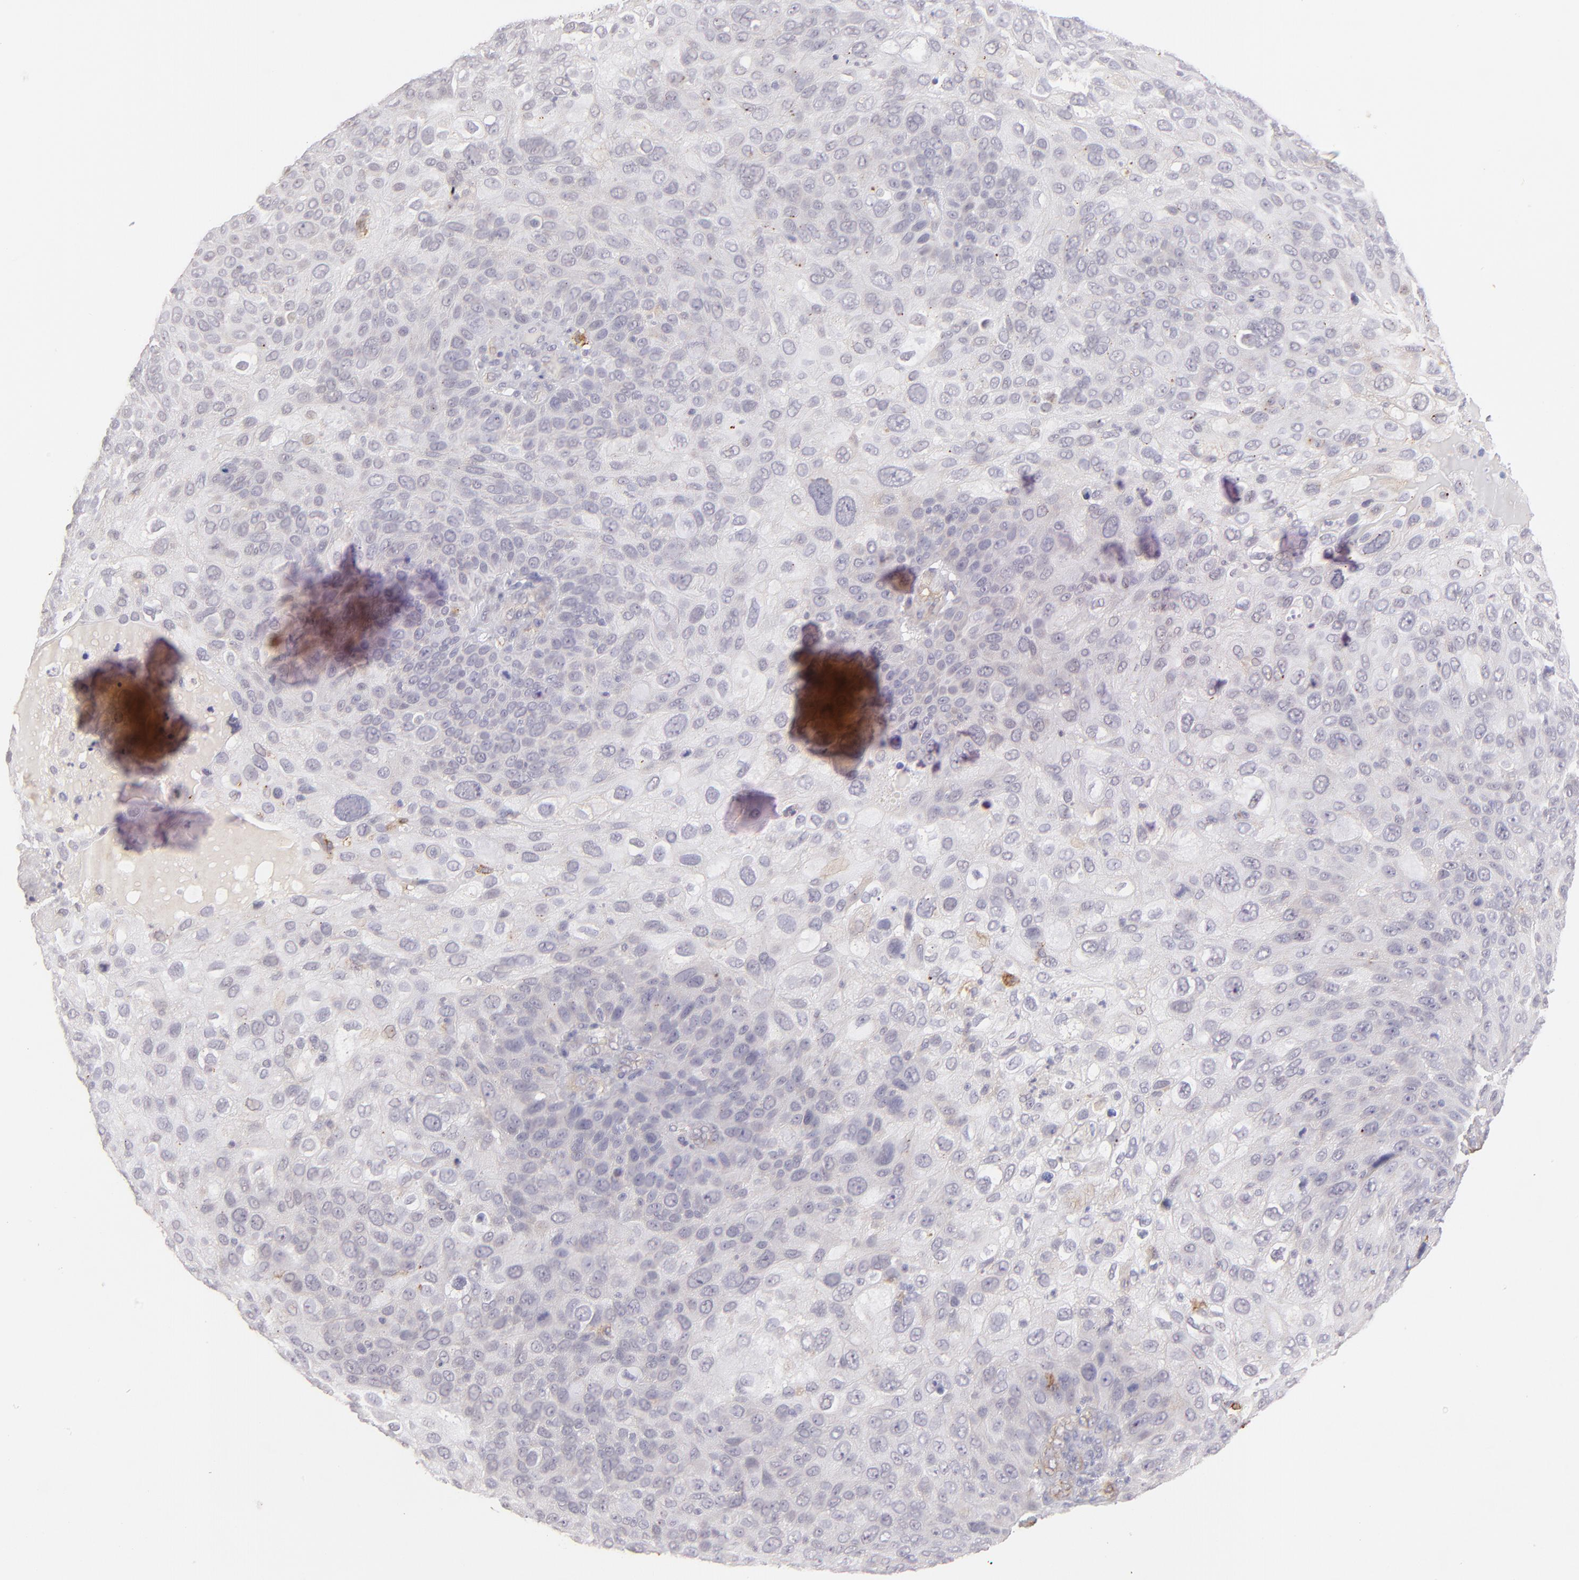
{"staining": {"intensity": "negative", "quantity": "none", "location": "none"}, "tissue": "skin cancer", "cell_type": "Tumor cells", "image_type": "cancer", "snomed": [{"axis": "morphology", "description": "Squamous cell carcinoma, NOS"}, {"axis": "topography", "description": "Skin"}], "caption": "IHC histopathology image of skin squamous cell carcinoma stained for a protein (brown), which displays no staining in tumor cells.", "gene": "THBD", "patient": {"sex": "male", "age": 87}}